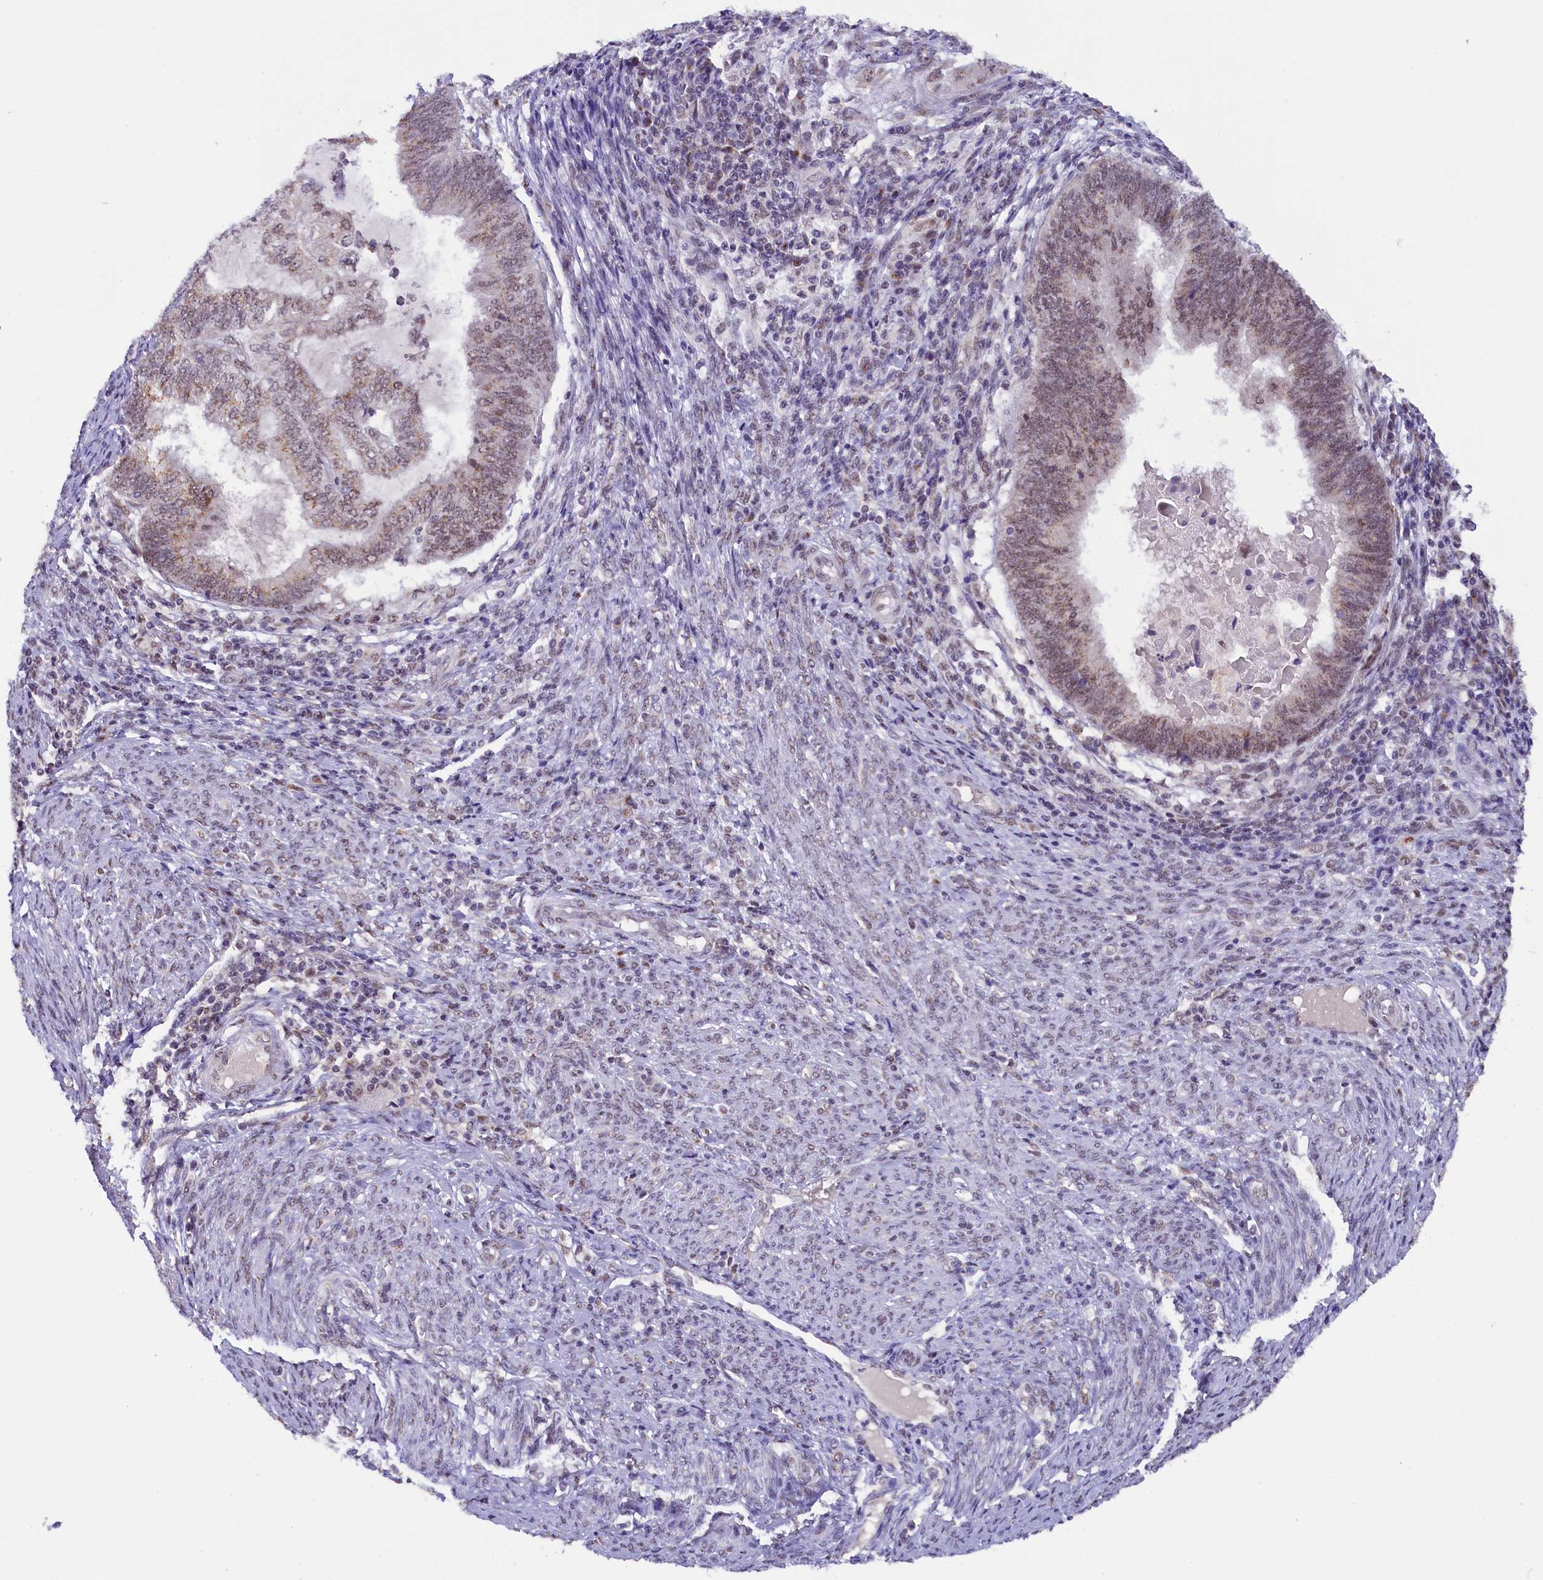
{"staining": {"intensity": "weak", "quantity": "25%-75%", "location": "cytoplasmic/membranous,nuclear"}, "tissue": "endometrial cancer", "cell_type": "Tumor cells", "image_type": "cancer", "snomed": [{"axis": "morphology", "description": "Adenocarcinoma, NOS"}, {"axis": "topography", "description": "Uterus"}, {"axis": "topography", "description": "Endometrium"}], "caption": "A micrograph showing weak cytoplasmic/membranous and nuclear expression in approximately 25%-75% of tumor cells in endometrial adenocarcinoma, as visualized by brown immunohistochemical staining.", "gene": "NCBP1", "patient": {"sex": "female", "age": 70}}